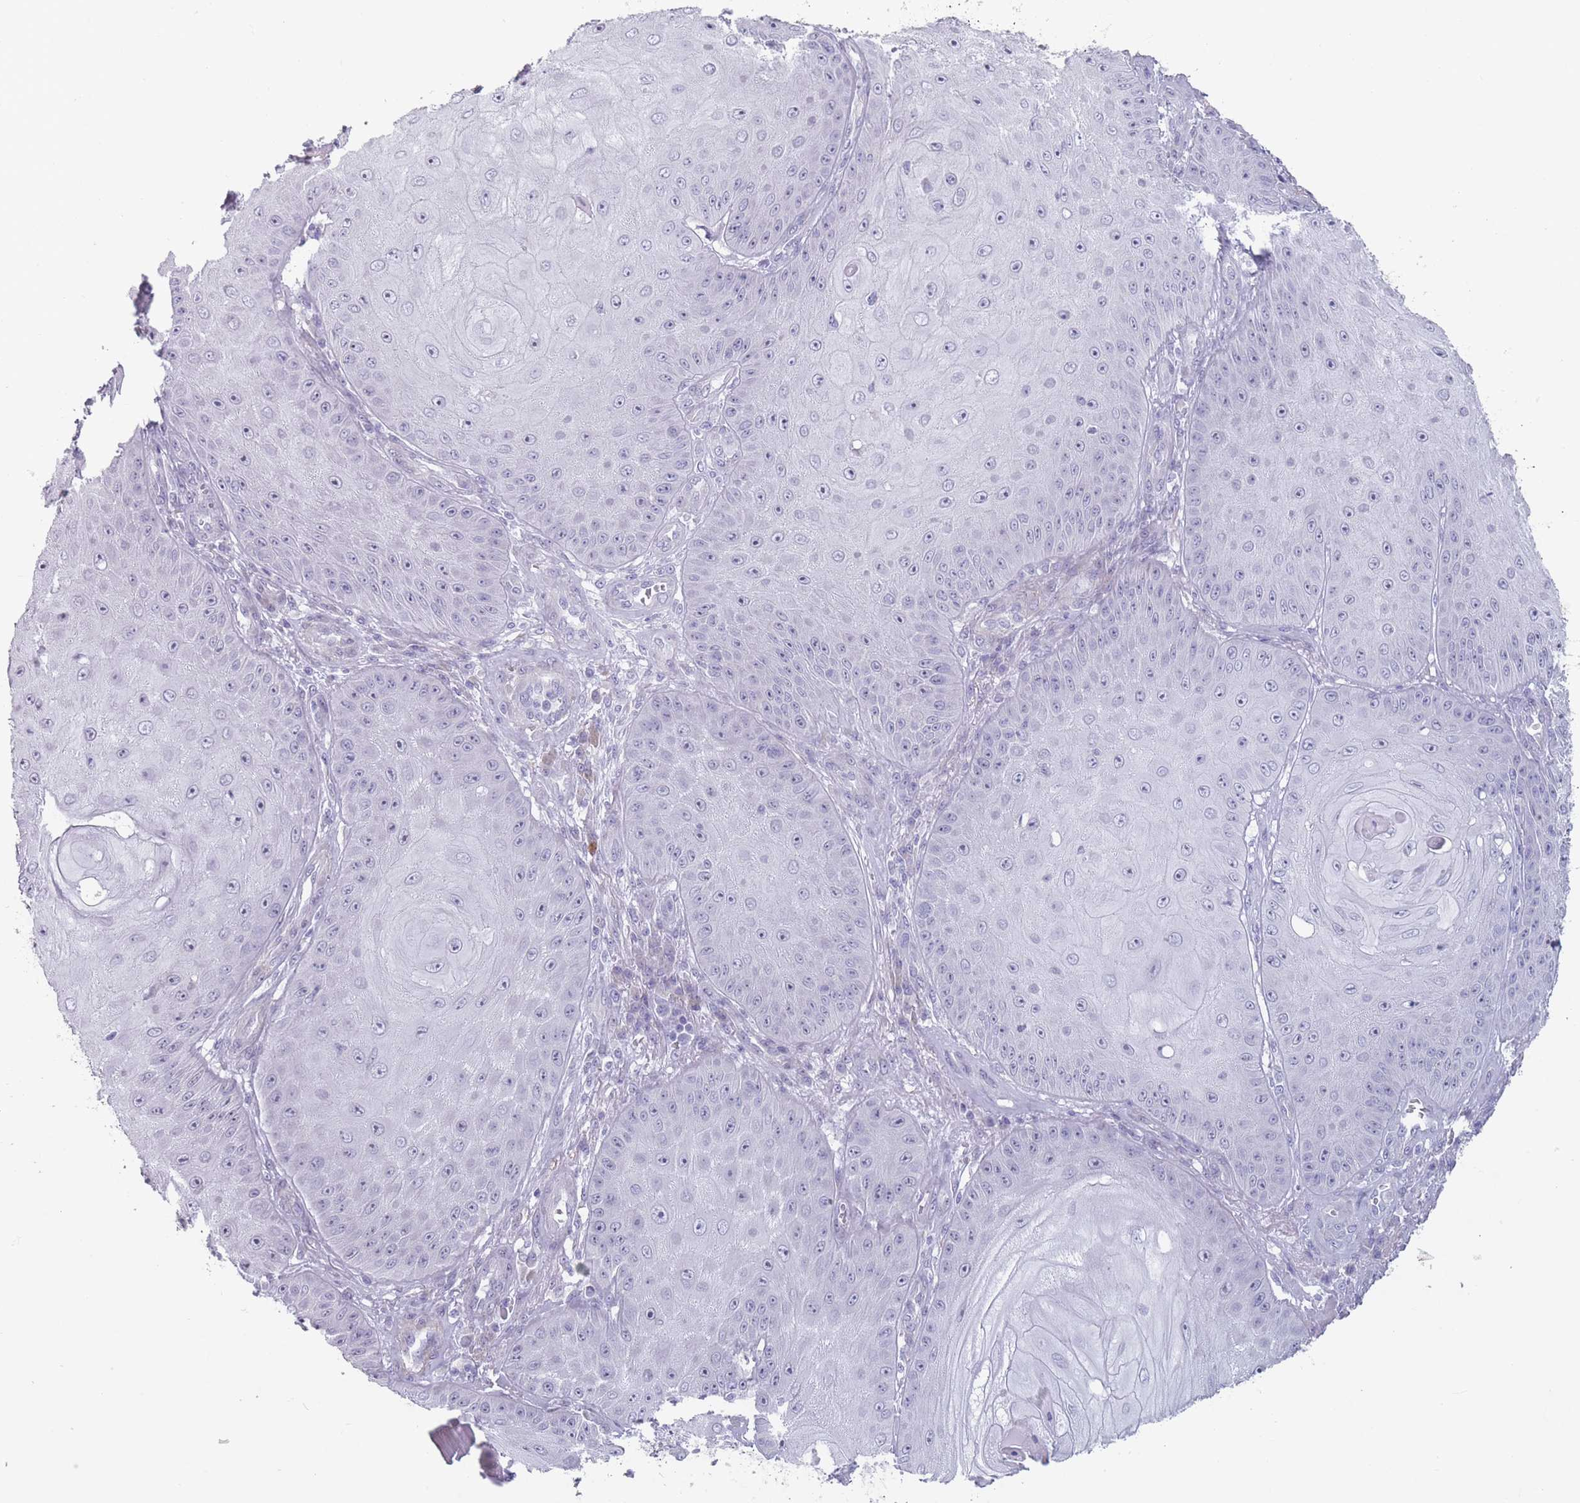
{"staining": {"intensity": "negative", "quantity": "none", "location": "none"}, "tissue": "skin cancer", "cell_type": "Tumor cells", "image_type": "cancer", "snomed": [{"axis": "morphology", "description": "Squamous cell carcinoma, NOS"}, {"axis": "topography", "description": "Skin"}], "caption": "Human skin cancer (squamous cell carcinoma) stained for a protein using IHC displays no staining in tumor cells.", "gene": "PAIP2B", "patient": {"sex": "male", "age": 70}}